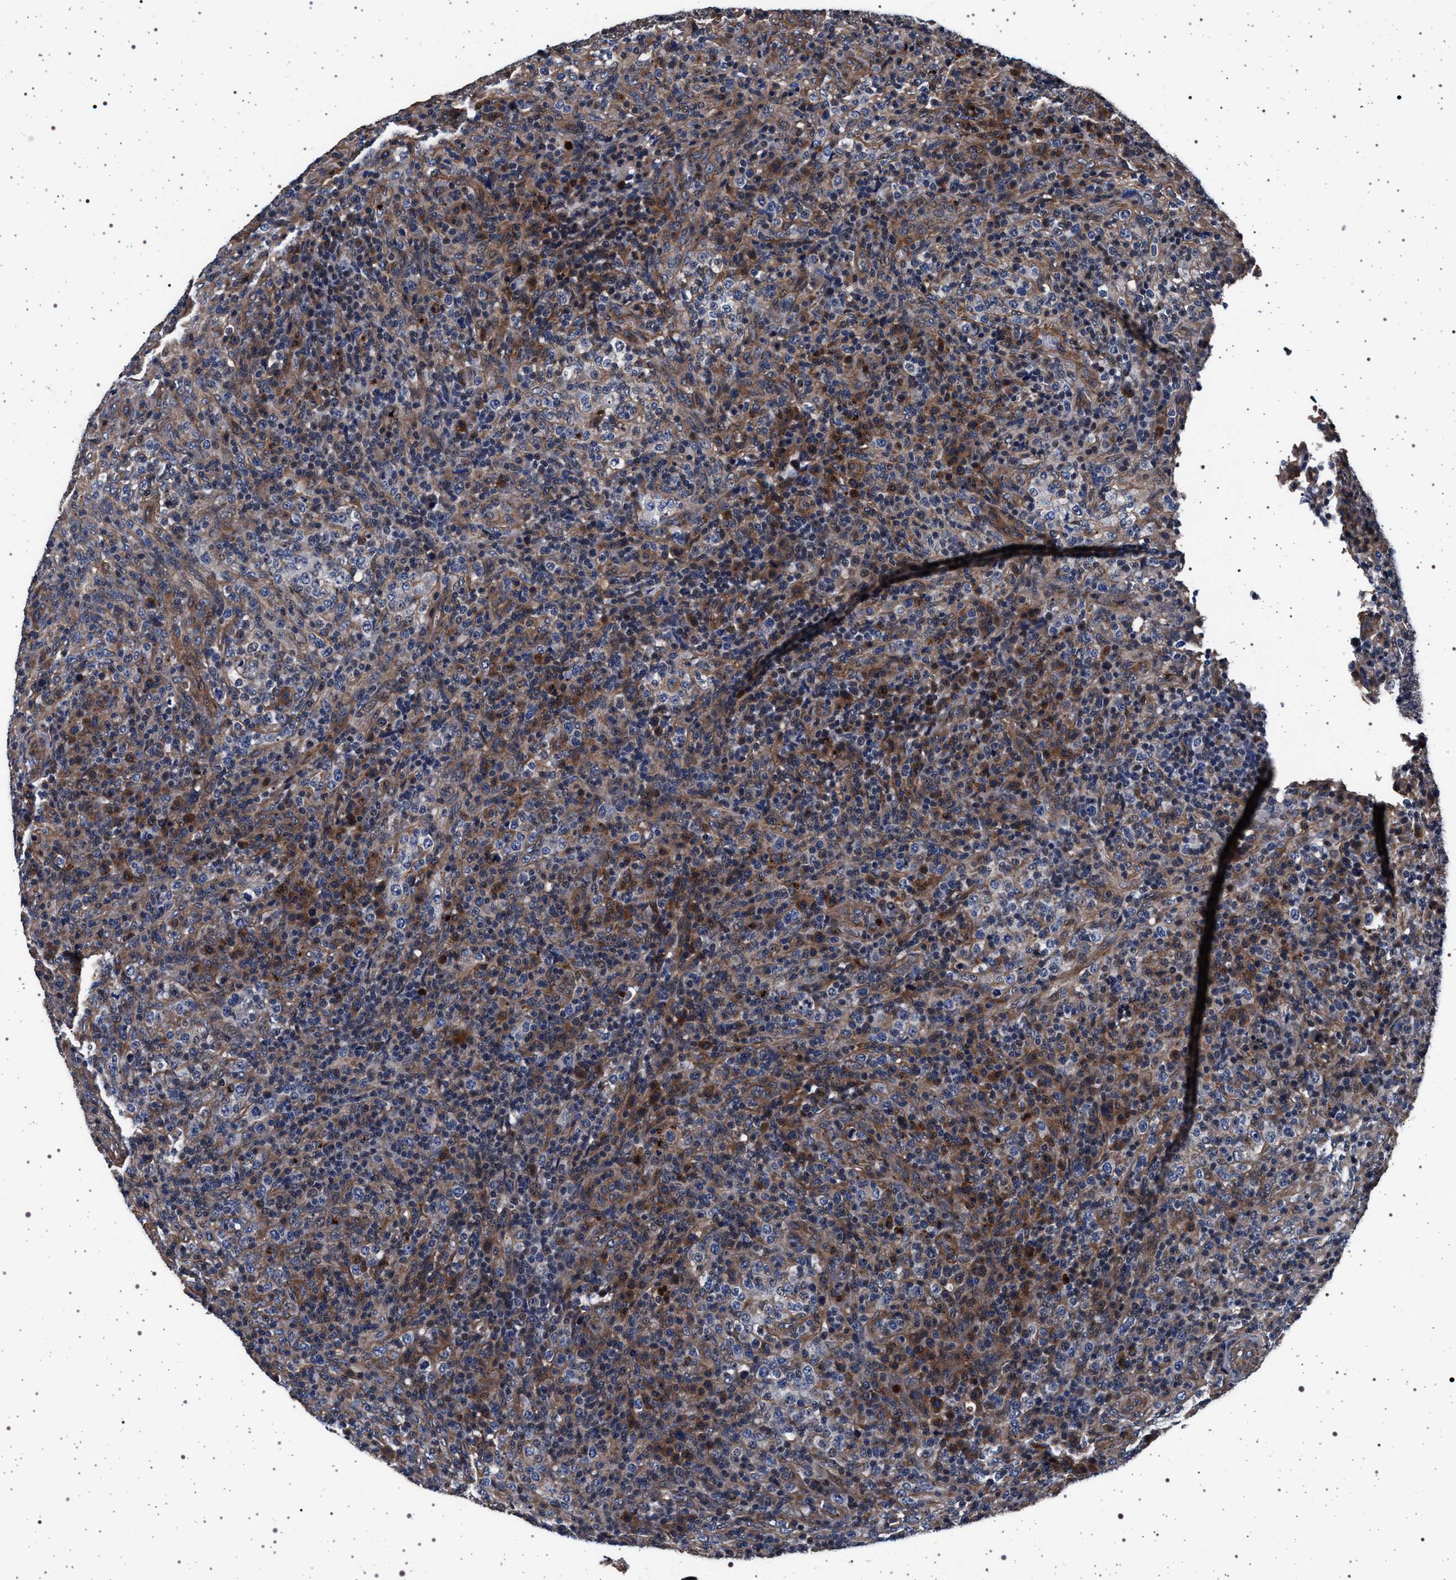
{"staining": {"intensity": "moderate", "quantity": "25%-75%", "location": "cytoplasmic/membranous,nuclear"}, "tissue": "lymphoma", "cell_type": "Tumor cells", "image_type": "cancer", "snomed": [{"axis": "morphology", "description": "Malignant lymphoma, non-Hodgkin's type, High grade"}, {"axis": "topography", "description": "Lymph node"}], "caption": "Immunohistochemical staining of lymphoma exhibits medium levels of moderate cytoplasmic/membranous and nuclear staining in about 25%-75% of tumor cells.", "gene": "KCNK6", "patient": {"sex": "female", "age": 76}}